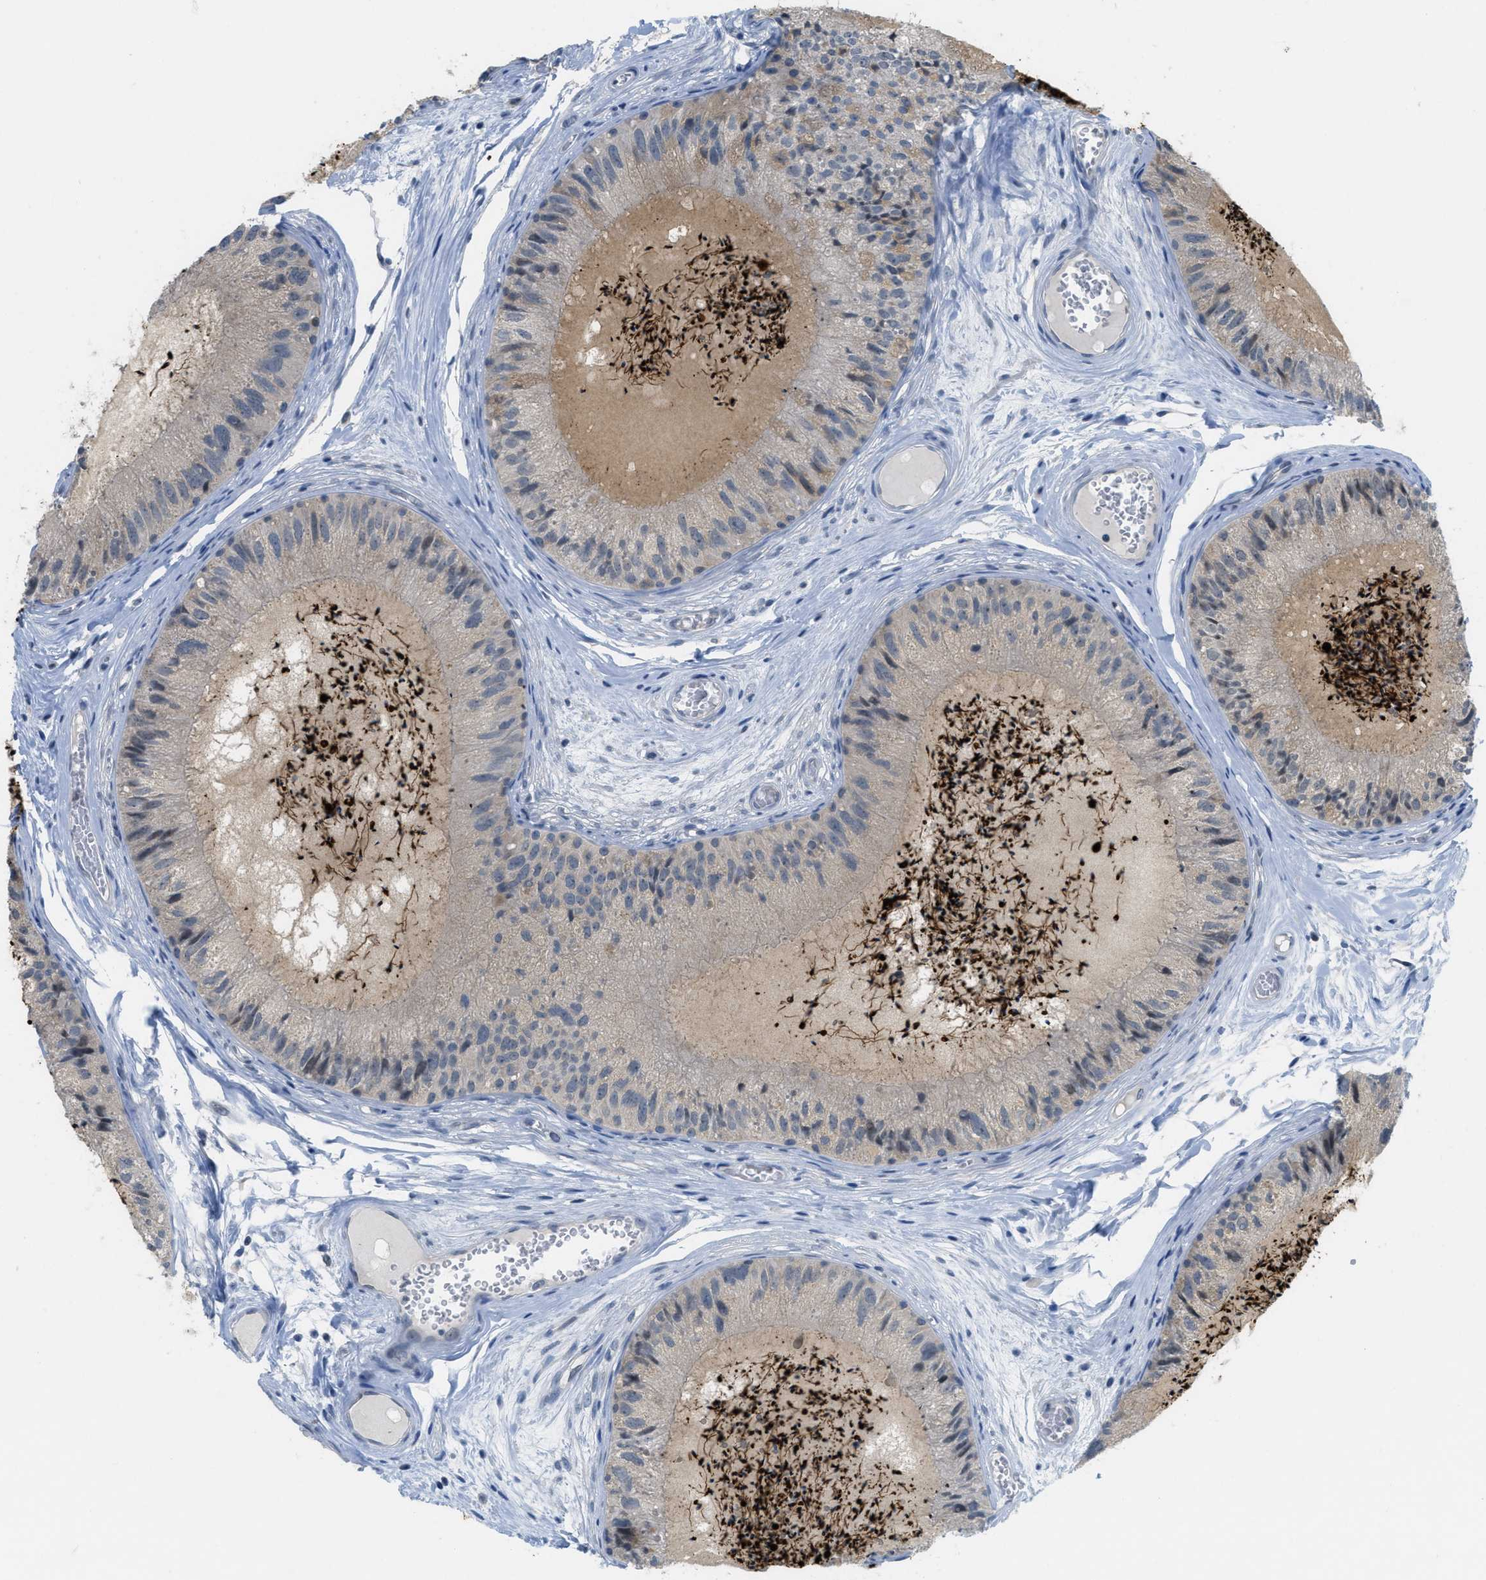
{"staining": {"intensity": "weak", "quantity": "<25%", "location": "cytoplasmic/membranous,nuclear"}, "tissue": "epididymis", "cell_type": "Glandular cells", "image_type": "normal", "snomed": [{"axis": "morphology", "description": "Normal tissue, NOS"}, {"axis": "topography", "description": "Epididymis"}], "caption": "Immunohistochemistry histopathology image of unremarkable human epididymis stained for a protein (brown), which displays no expression in glandular cells.", "gene": "TXNDC2", "patient": {"sex": "male", "age": 31}}